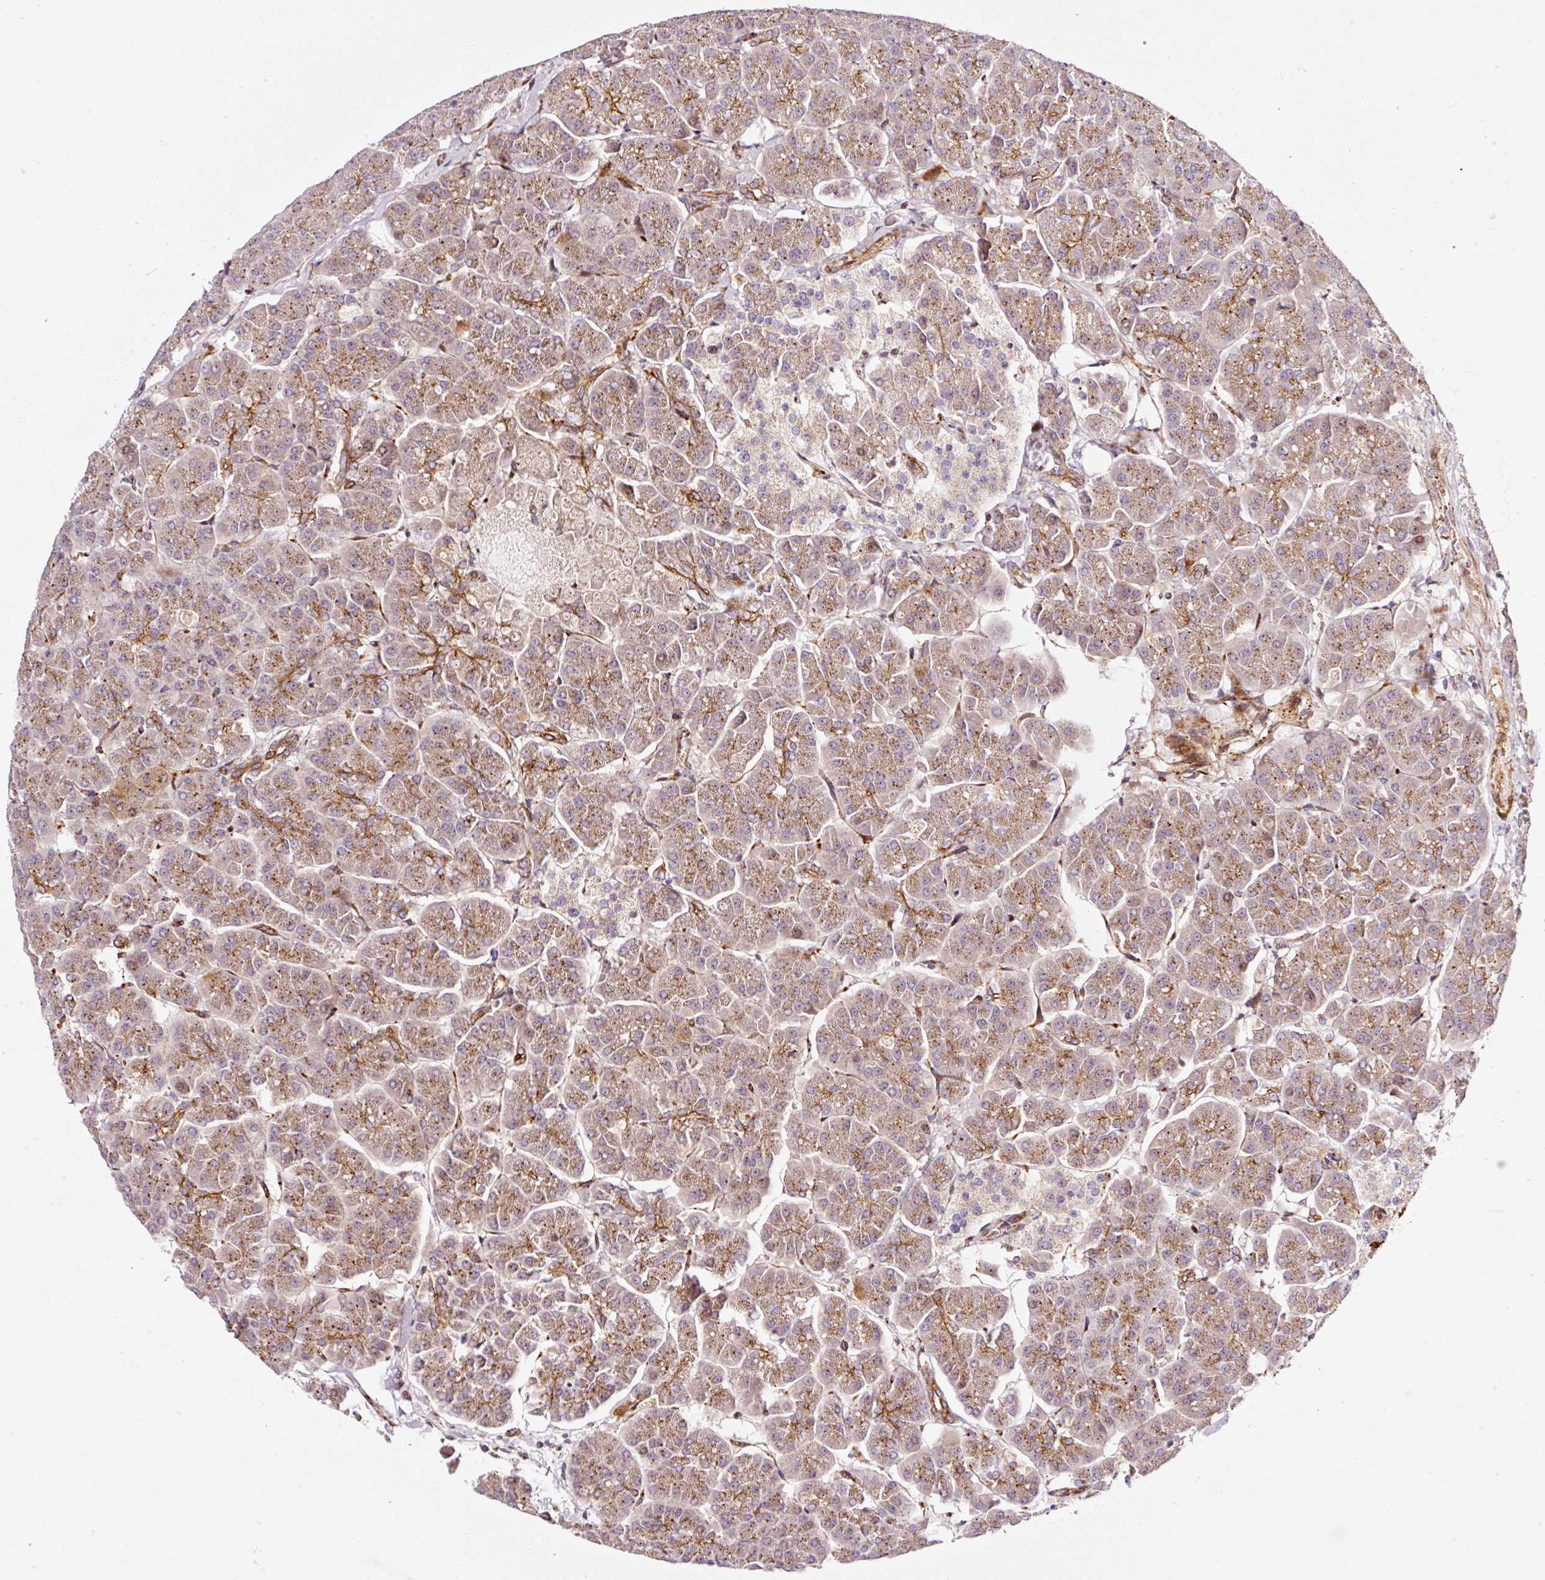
{"staining": {"intensity": "moderate", "quantity": ">75%", "location": "cytoplasmic/membranous,nuclear"}, "tissue": "pancreas", "cell_type": "Exocrine glandular cells", "image_type": "normal", "snomed": [{"axis": "morphology", "description": "Normal tissue, NOS"}, {"axis": "topography", "description": "Pancreas"}, {"axis": "topography", "description": "Peripheral nerve tissue"}], "caption": "Exocrine glandular cells show medium levels of moderate cytoplasmic/membranous,nuclear expression in about >75% of cells in benign pancreas.", "gene": "ANKRD20A1", "patient": {"sex": "male", "age": 54}}